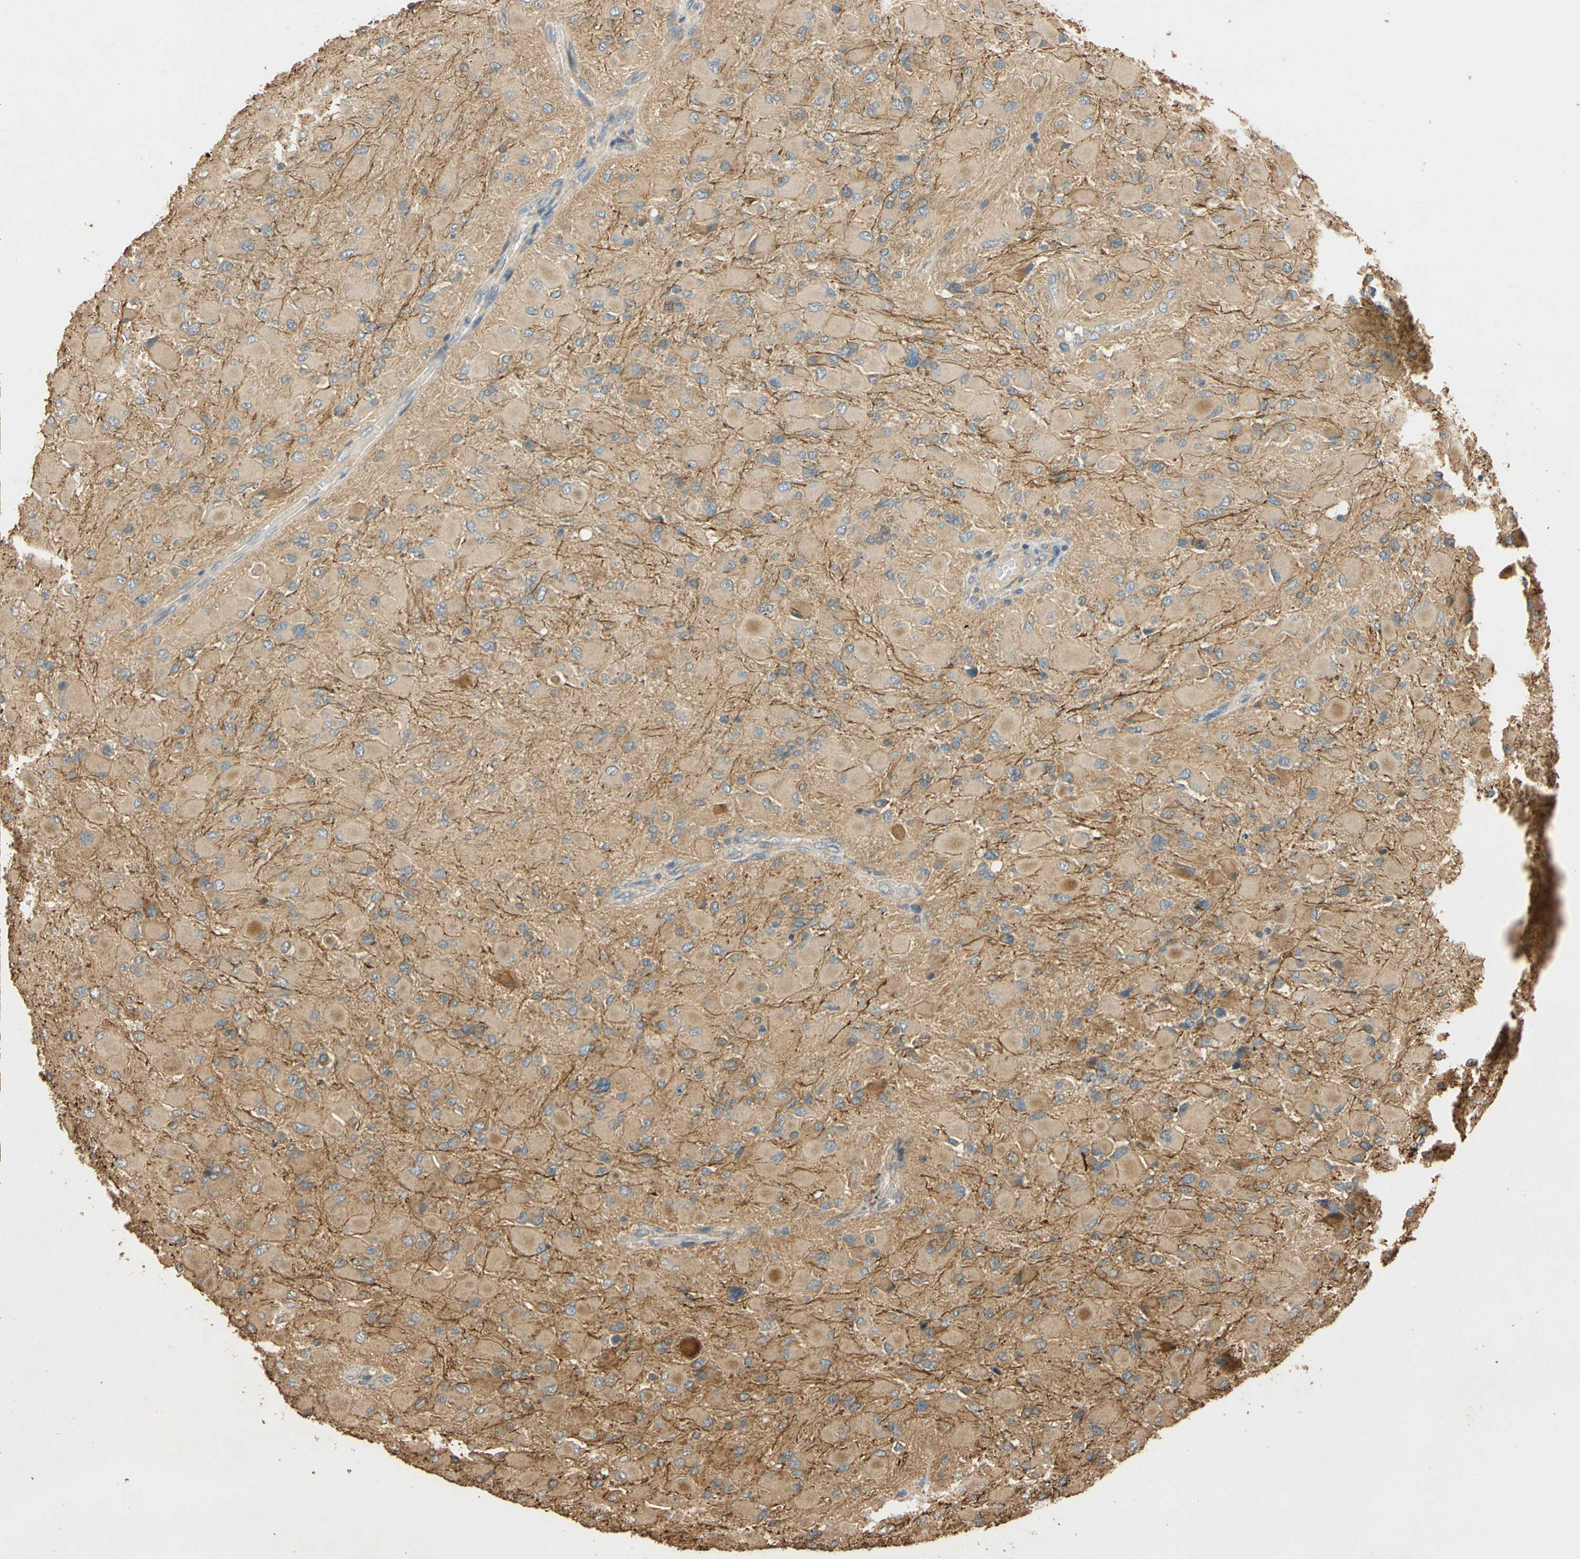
{"staining": {"intensity": "negative", "quantity": "none", "location": "none"}, "tissue": "glioma", "cell_type": "Tumor cells", "image_type": "cancer", "snomed": [{"axis": "morphology", "description": "Glioma, malignant, High grade"}, {"axis": "topography", "description": "Cerebral cortex"}], "caption": "A high-resolution photomicrograph shows immunohistochemistry (IHC) staining of glioma, which reveals no significant expression in tumor cells.", "gene": "MGRN1", "patient": {"sex": "female", "age": 36}}